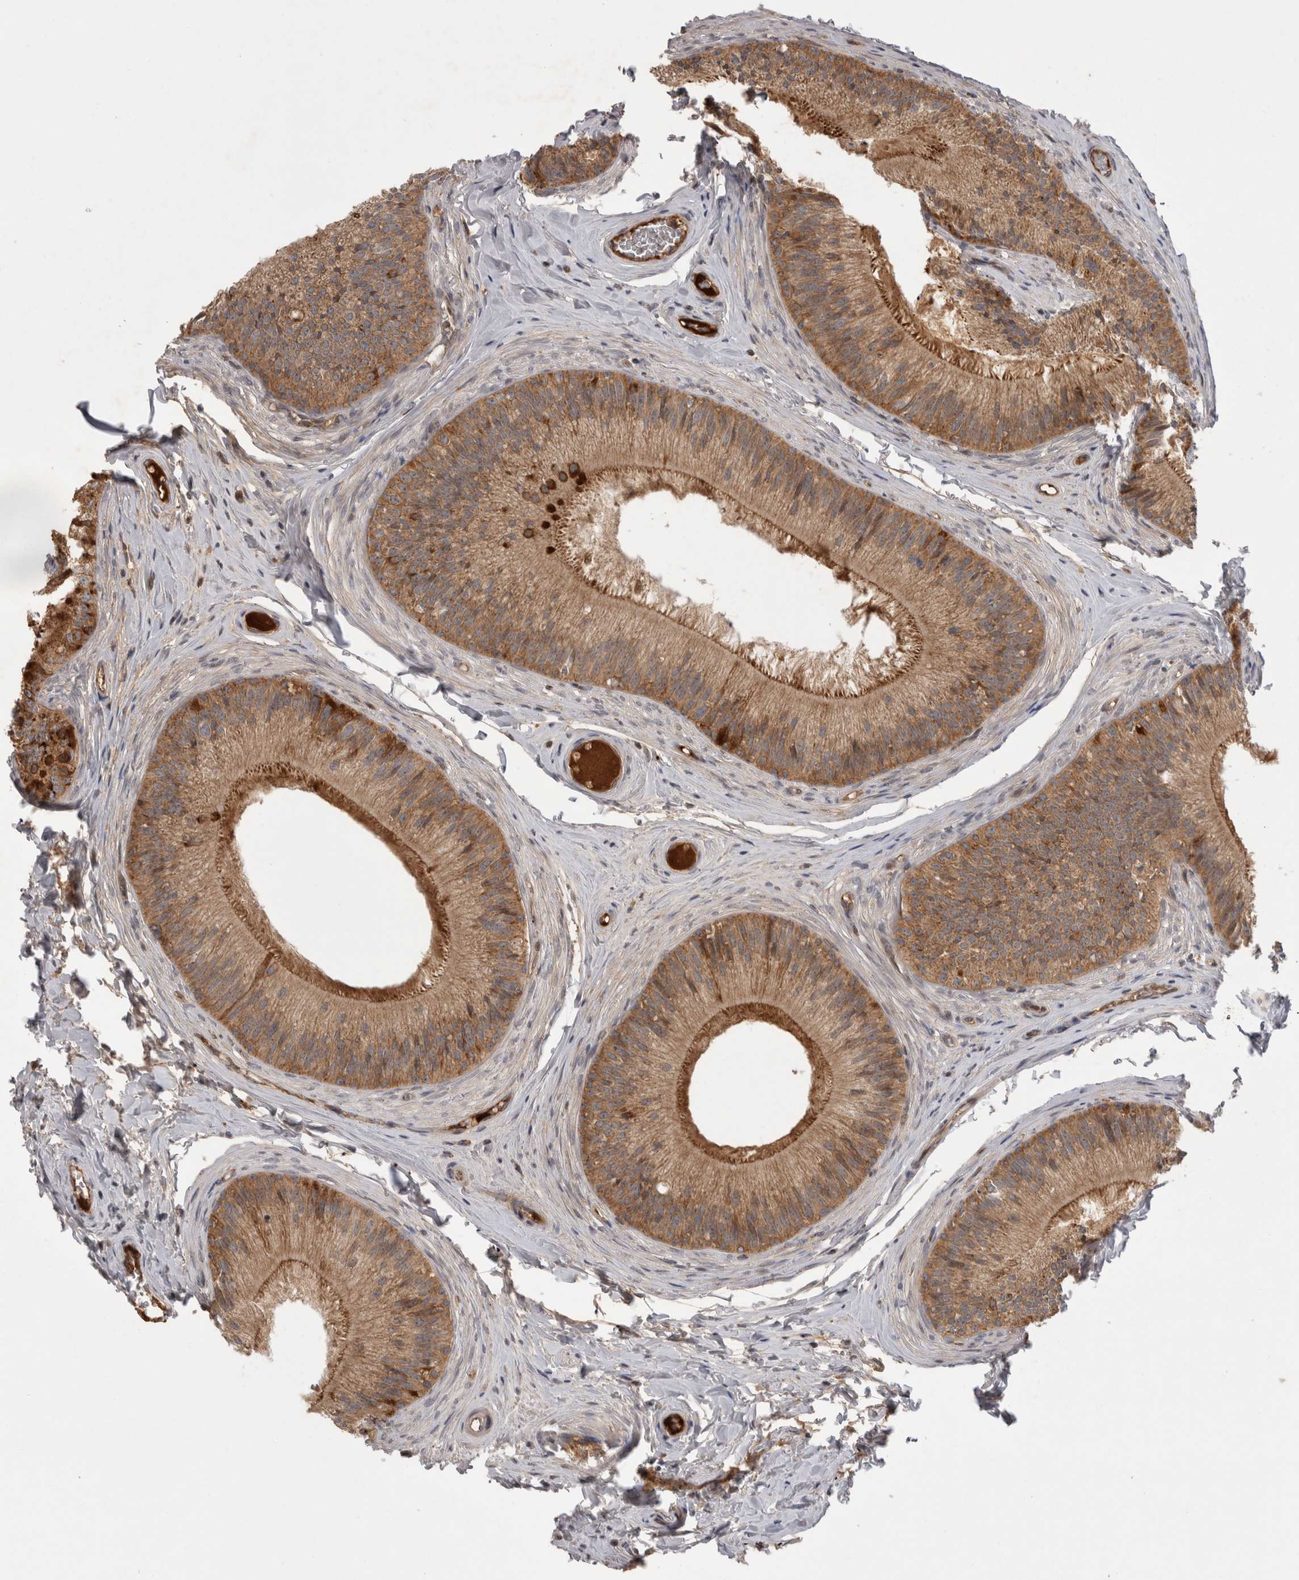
{"staining": {"intensity": "strong", "quantity": ">75%", "location": "cytoplasmic/membranous"}, "tissue": "epididymis", "cell_type": "Glandular cells", "image_type": "normal", "snomed": [{"axis": "morphology", "description": "Normal tissue, NOS"}, {"axis": "topography", "description": "Epididymis"}], "caption": "A high amount of strong cytoplasmic/membranous staining is present in about >75% of glandular cells in unremarkable epididymis. (Brightfield microscopy of DAB IHC at high magnification).", "gene": "DARS2", "patient": {"sex": "male", "age": 31}}